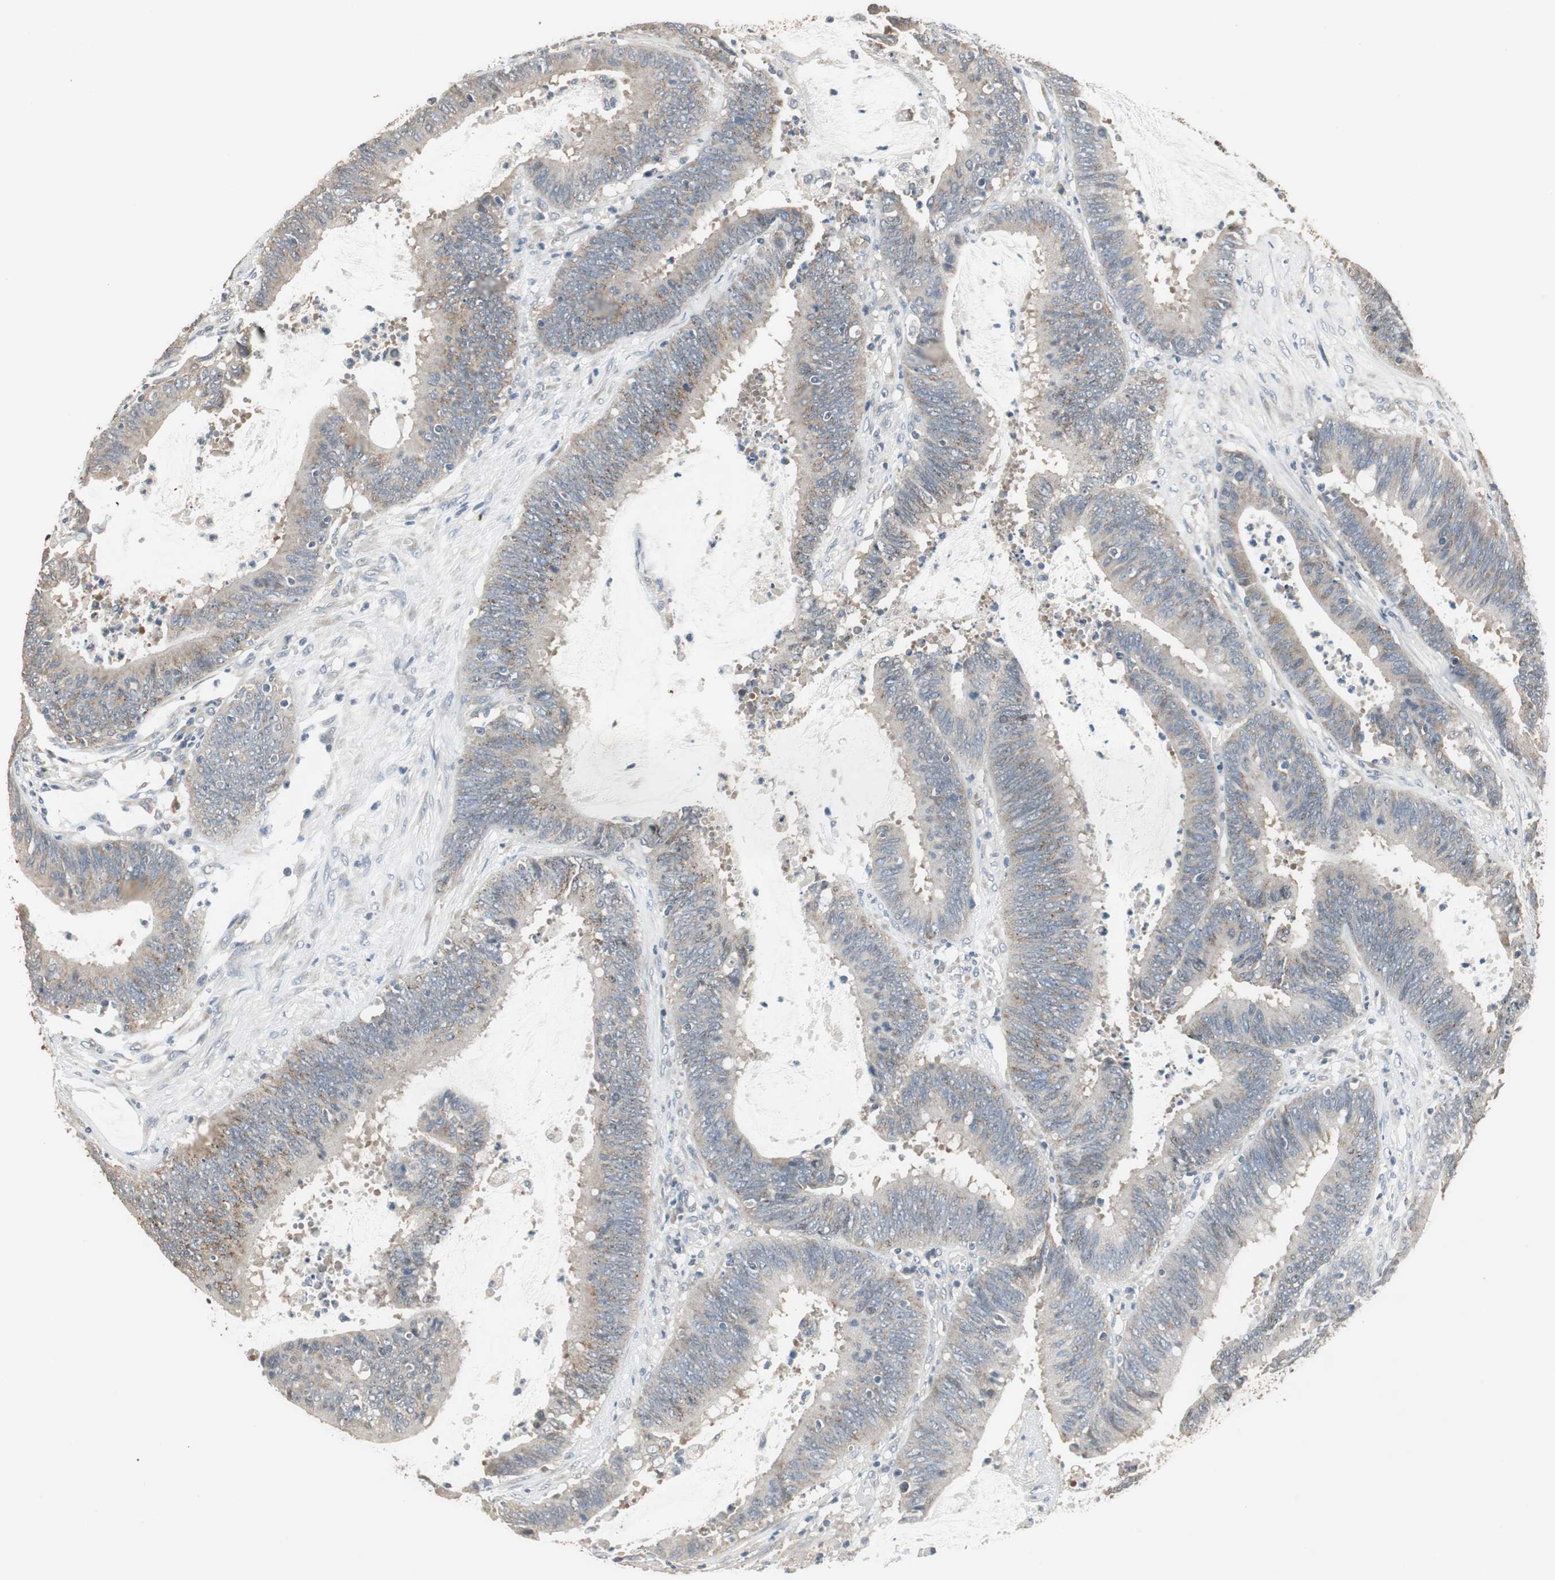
{"staining": {"intensity": "moderate", "quantity": "25%-75%", "location": "cytoplasmic/membranous"}, "tissue": "colorectal cancer", "cell_type": "Tumor cells", "image_type": "cancer", "snomed": [{"axis": "morphology", "description": "Adenocarcinoma, NOS"}, {"axis": "topography", "description": "Rectum"}], "caption": "Colorectal cancer stained with a brown dye exhibits moderate cytoplasmic/membranous positive expression in approximately 25%-75% of tumor cells.", "gene": "PI4KB", "patient": {"sex": "female", "age": 66}}